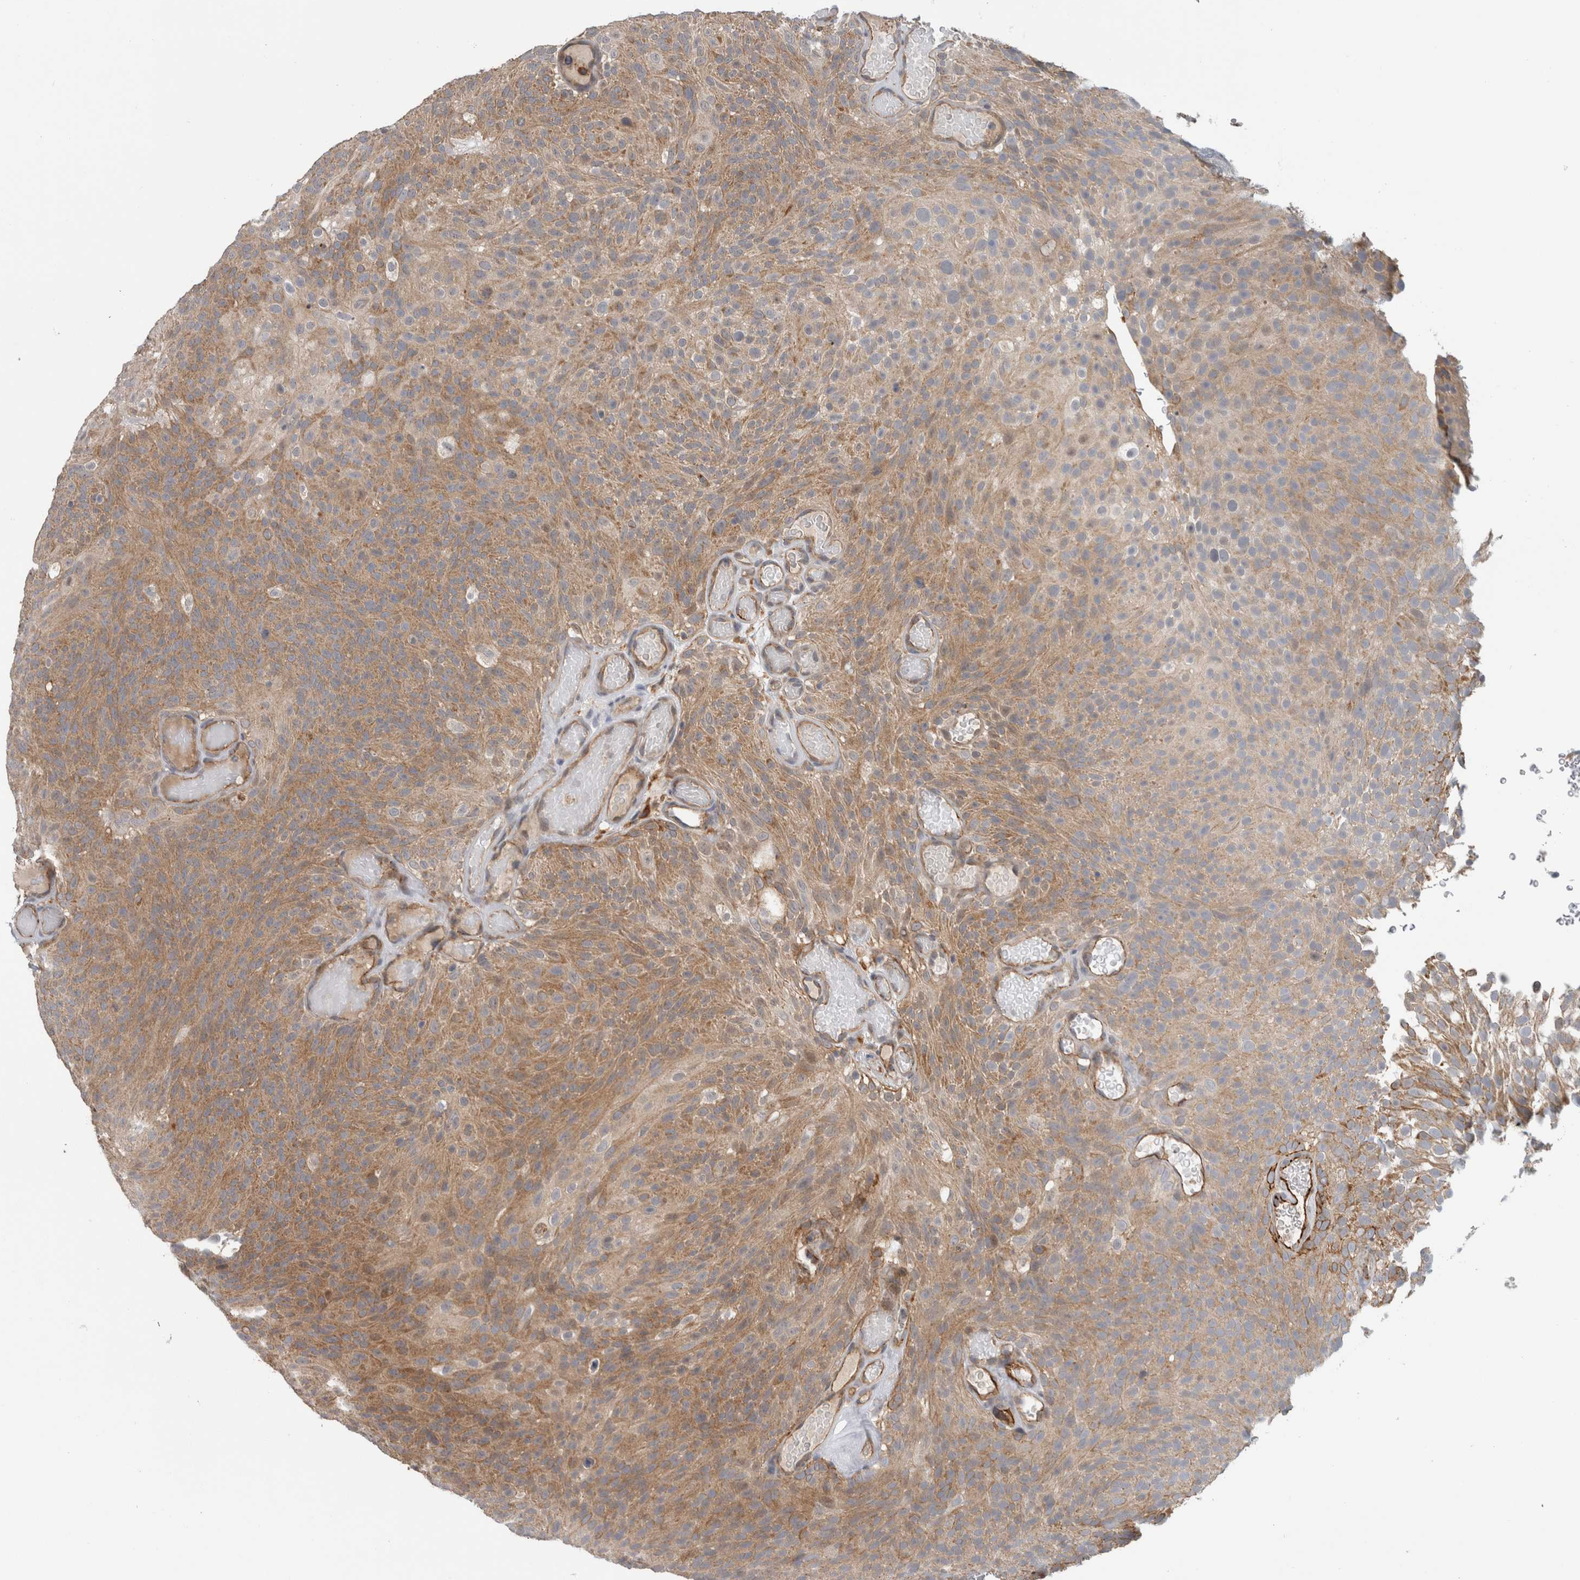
{"staining": {"intensity": "moderate", "quantity": ">75%", "location": "cytoplasmic/membranous"}, "tissue": "urothelial cancer", "cell_type": "Tumor cells", "image_type": "cancer", "snomed": [{"axis": "morphology", "description": "Urothelial carcinoma, Low grade"}, {"axis": "topography", "description": "Urinary bladder"}], "caption": "Human urothelial cancer stained for a protein (brown) exhibits moderate cytoplasmic/membranous positive positivity in about >75% of tumor cells.", "gene": "ADGRL3", "patient": {"sex": "male", "age": 78}}